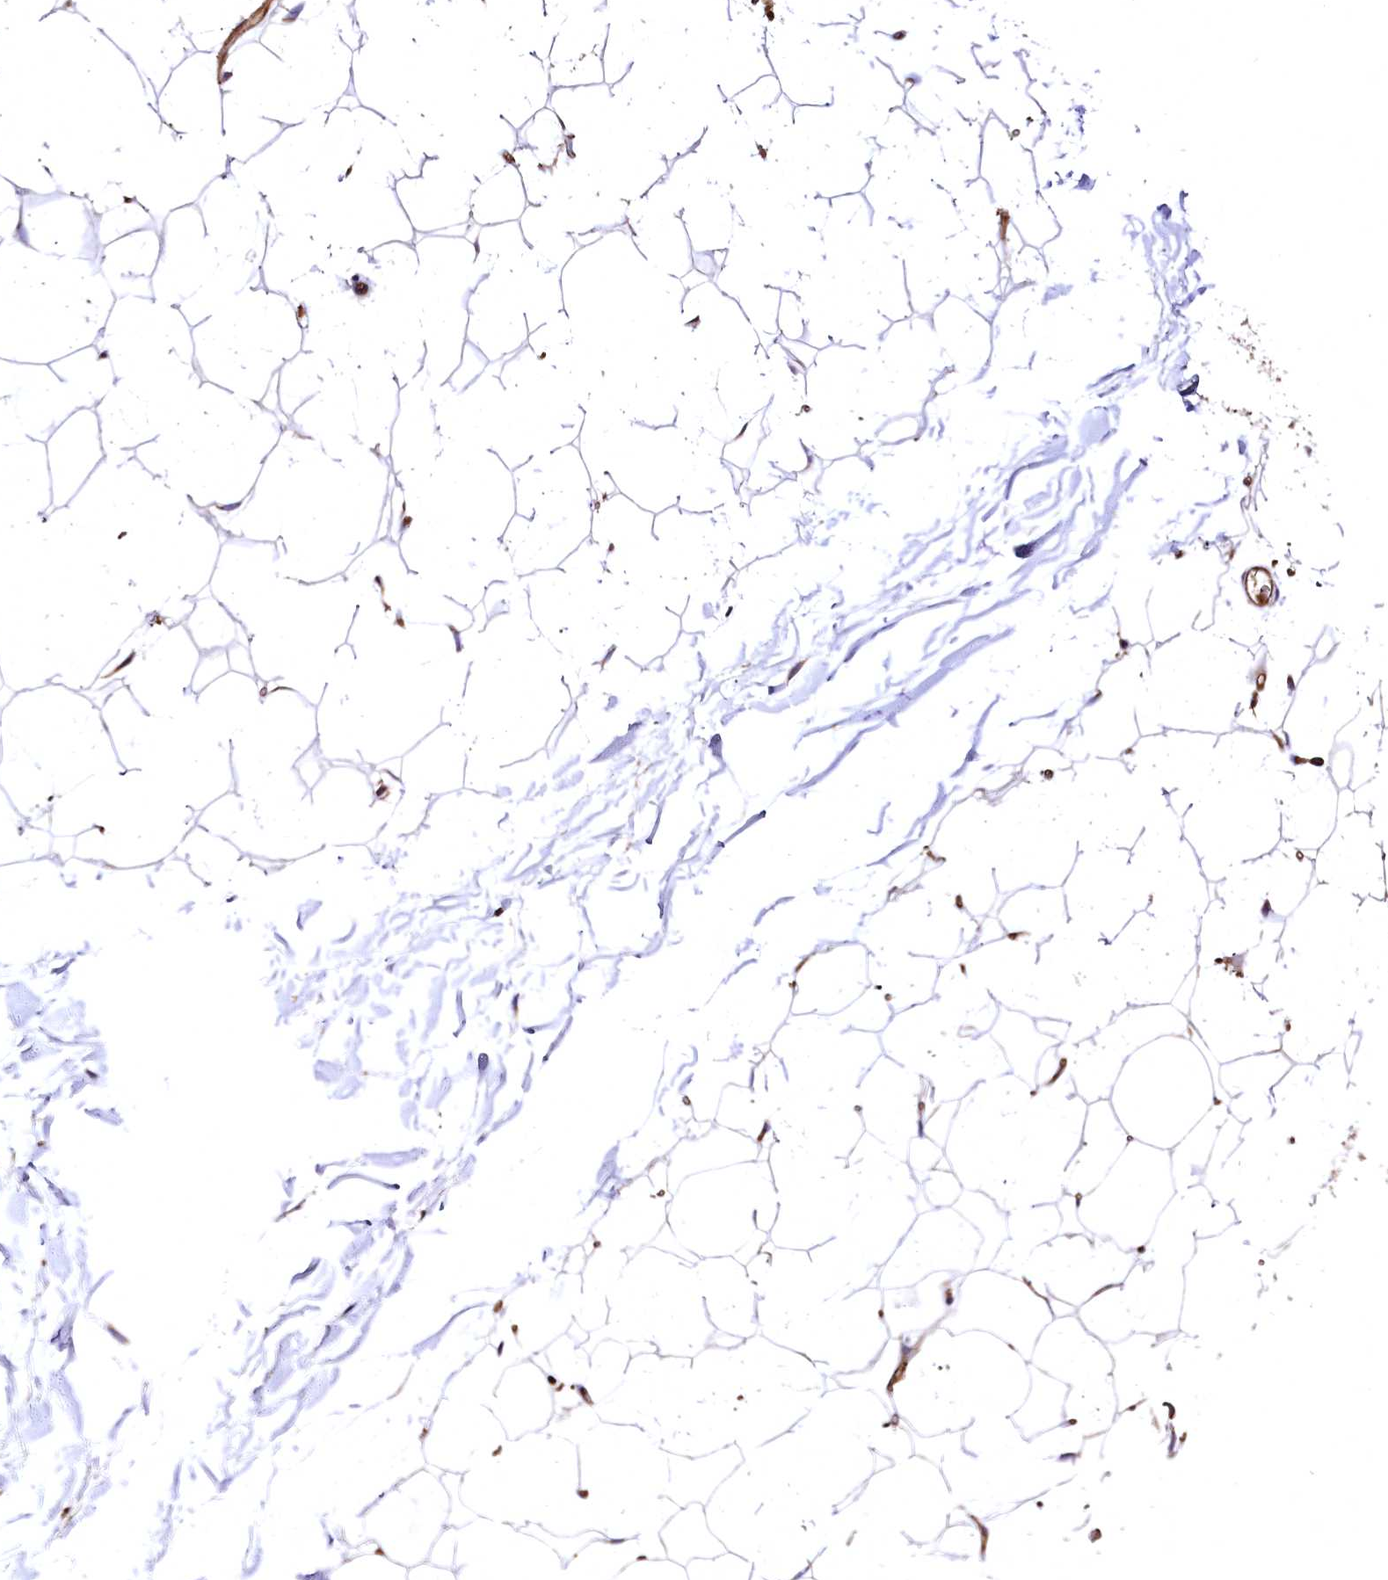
{"staining": {"intensity": "negative", "quantity": "none", "location": "none"}, "tissue": "adipose tissue", "cell_type": "Adipocytes", "image_type": "normal", "snomed": [{"axis": "morphology", "description": "Normal tissue, NOS"}, {"axis": "topography", "description": "Breast"}], "caption": "The photomicrograph displays no staining of adipocytes in unremarkable adipose tissue.", "gene": "RARS2", "patient": {"sex": "female", "age": 26}}